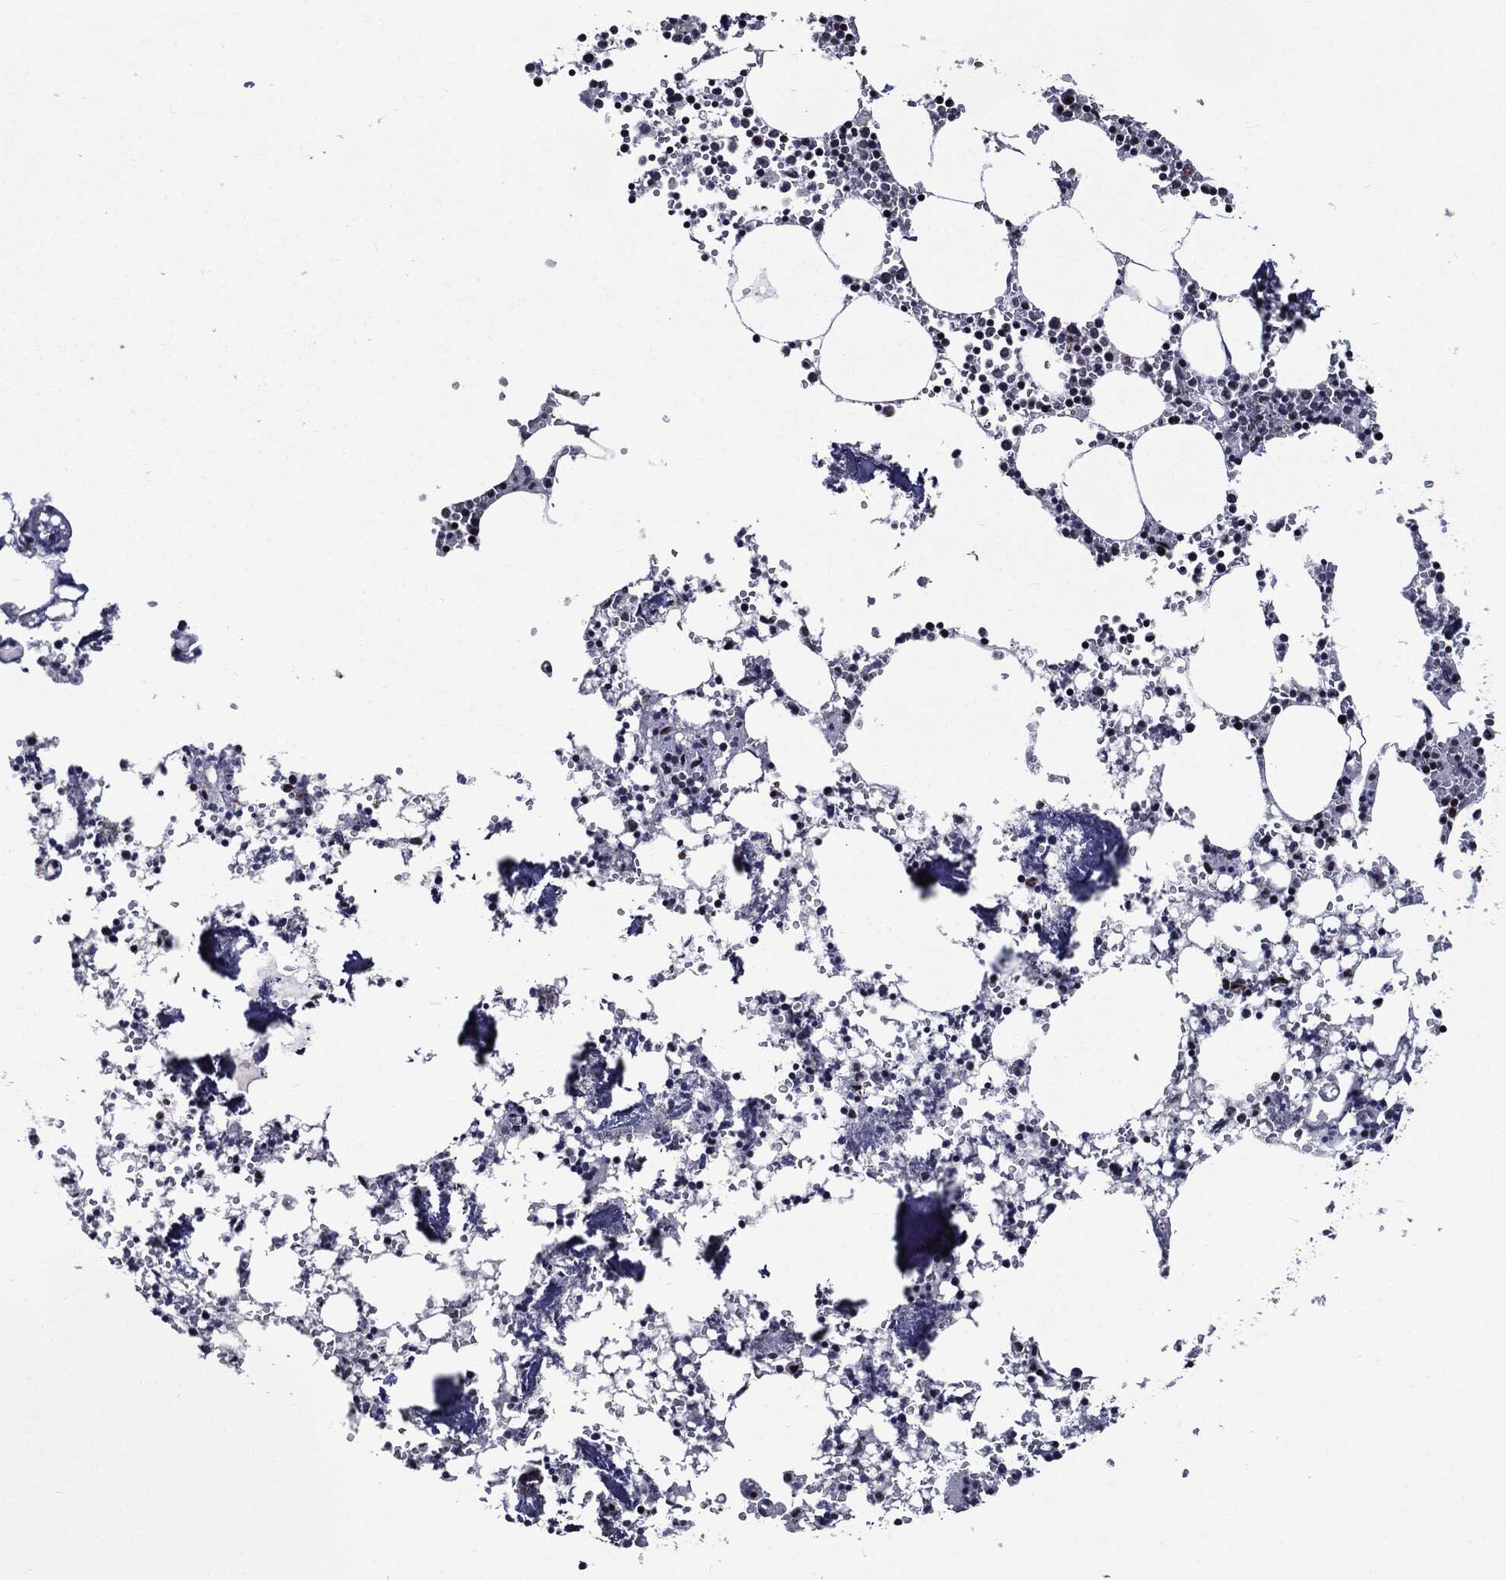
{"staining": {"intensity": "negative", "quantity": "none", "location": "none"}, "tissue": "bone marrow", "cell_type": "Hematopoietic cells", "image_type": "normal", "snomed": [{"axis": "morphology", "description": "Normal tissue, NOS"}, {"axis": "topography", "description": "Bone marrow"}], "caption": "The micrograph exhibits no staining of hematopoietic cells in normal bone marrow. (DAB (3,3'-diaminobenzidine) immunohistochemistry visualized using brightfield microscopy, high magnification).", "gene": "ZFP91", "patient": {"sex": "female", "age": 64}}